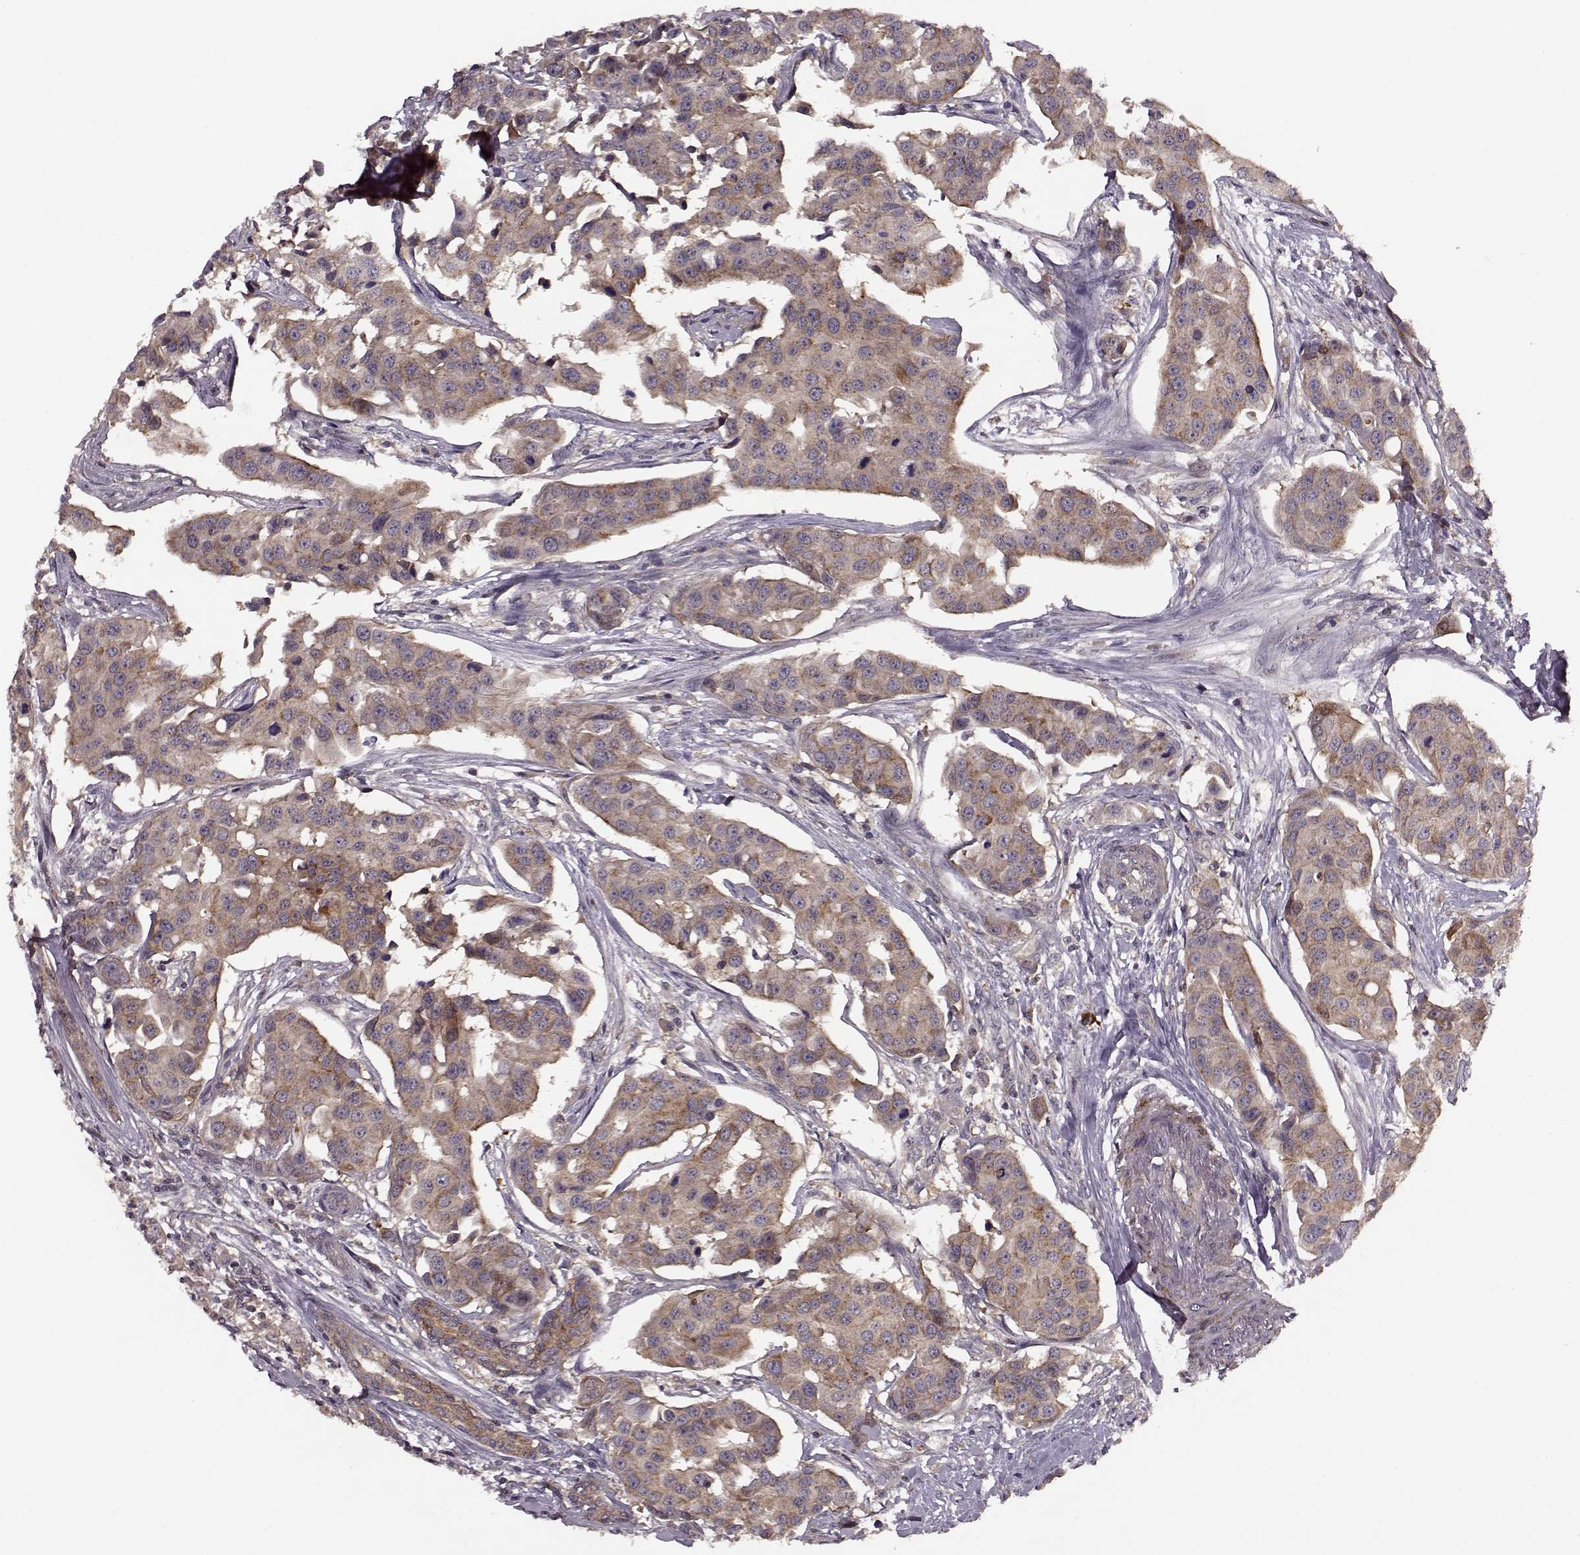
{"staining": {"intensity": "moderate", "quantity": ">75%", "location": "cytoplasmic/membranous"}, "tissue": "head and neck cancer", "cell_type": "Tumor cells", "image_type": "cancer", "snomed": [{"axis": "morphology", "description": "Adenocarcinoma, NOS"}, {"axis": "topography", "description": "Head-Neck"}], "caption": "Head and neck cancer stained with a brown dye displays moderate cytoplasmic/membranous positive expression in approximately >75% of tumor cells.", "gene": "IFRD2", "patient": {"sex": "male", "age": 76}}